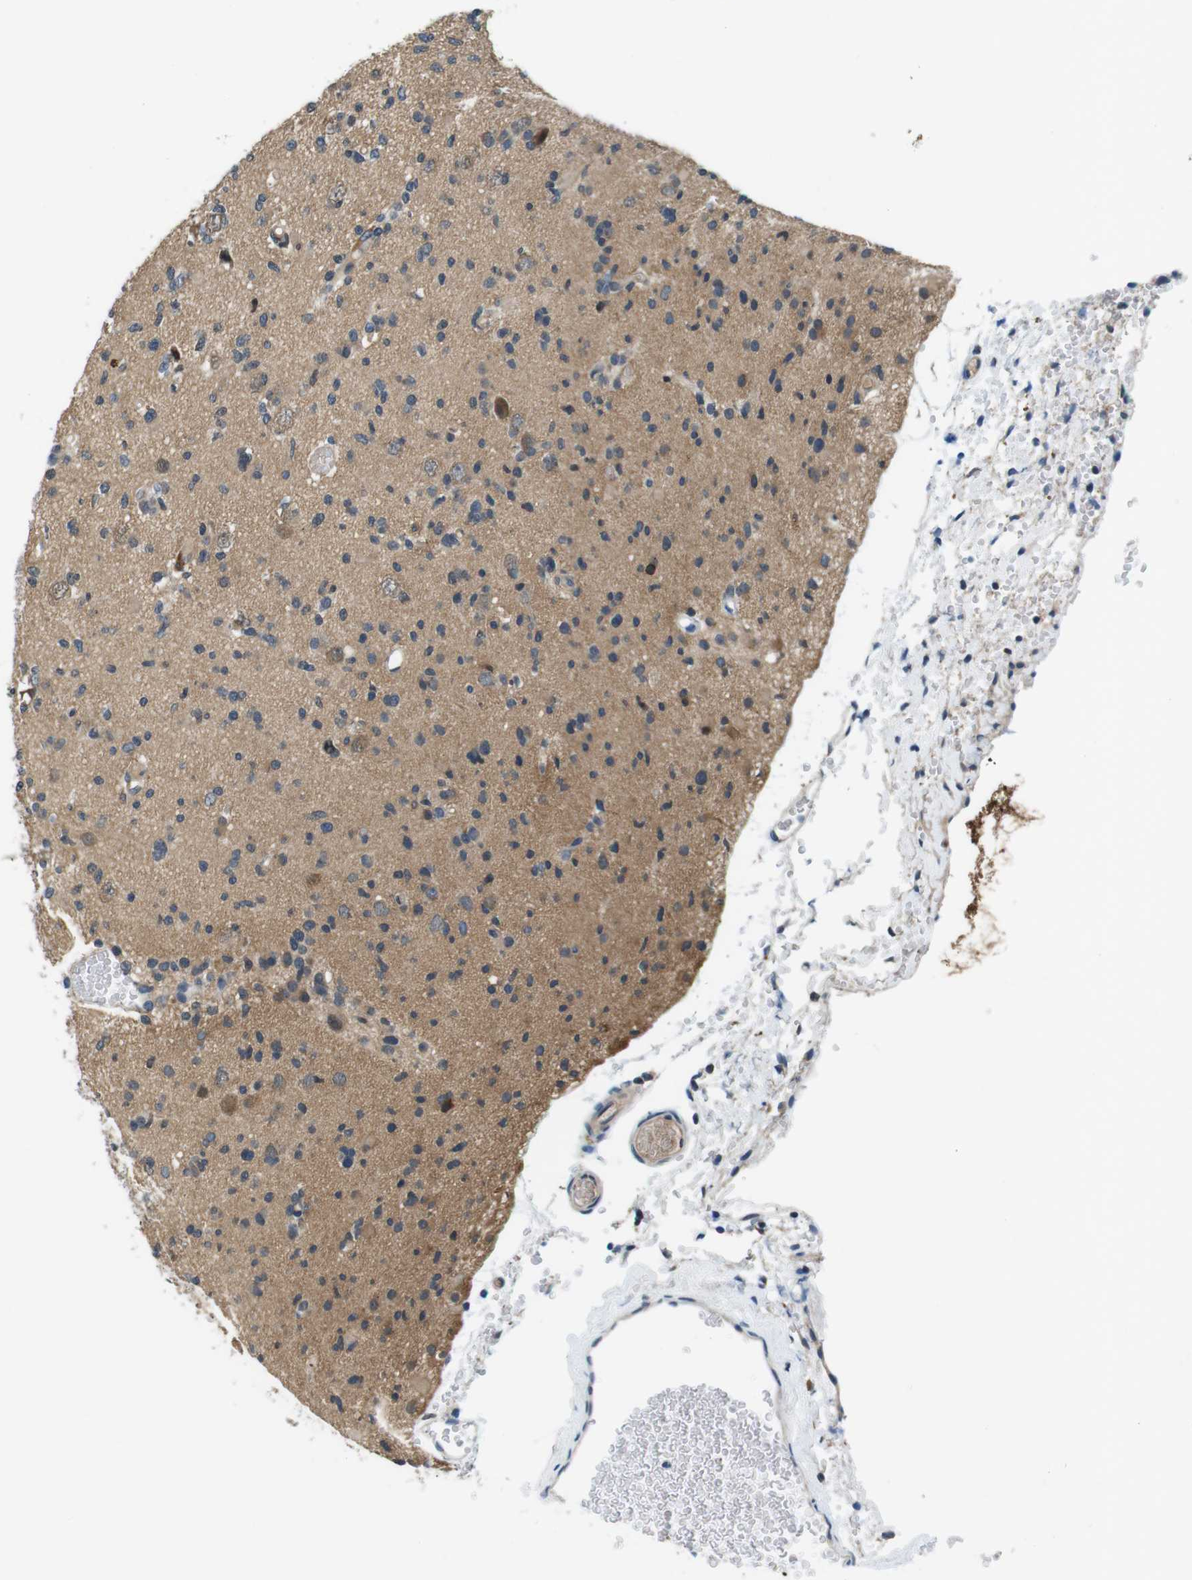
{"staining": {"intensity": "moderate", "quantity": "<25%", "location": "cytoplasmic/membranous"}, "tissue": "glioma", "cell_type": "Tumor cells", "image_type": "cancer", "snomed": [{"axis": "morphology", "description": "Glioma, malignant, Low grade"}, {"axis": "topography", "description": "Brain"}], "caption": "Immunohistochemistry (IHC) (DAB (3,3'-diaminobenzidine)) staining of glioma reveals moderate cytoplasmic/membranous protein positivity in about <25% of tumor cells.", "gene": "CD163L1", "patient": {"sex": "female", "age": 22}}